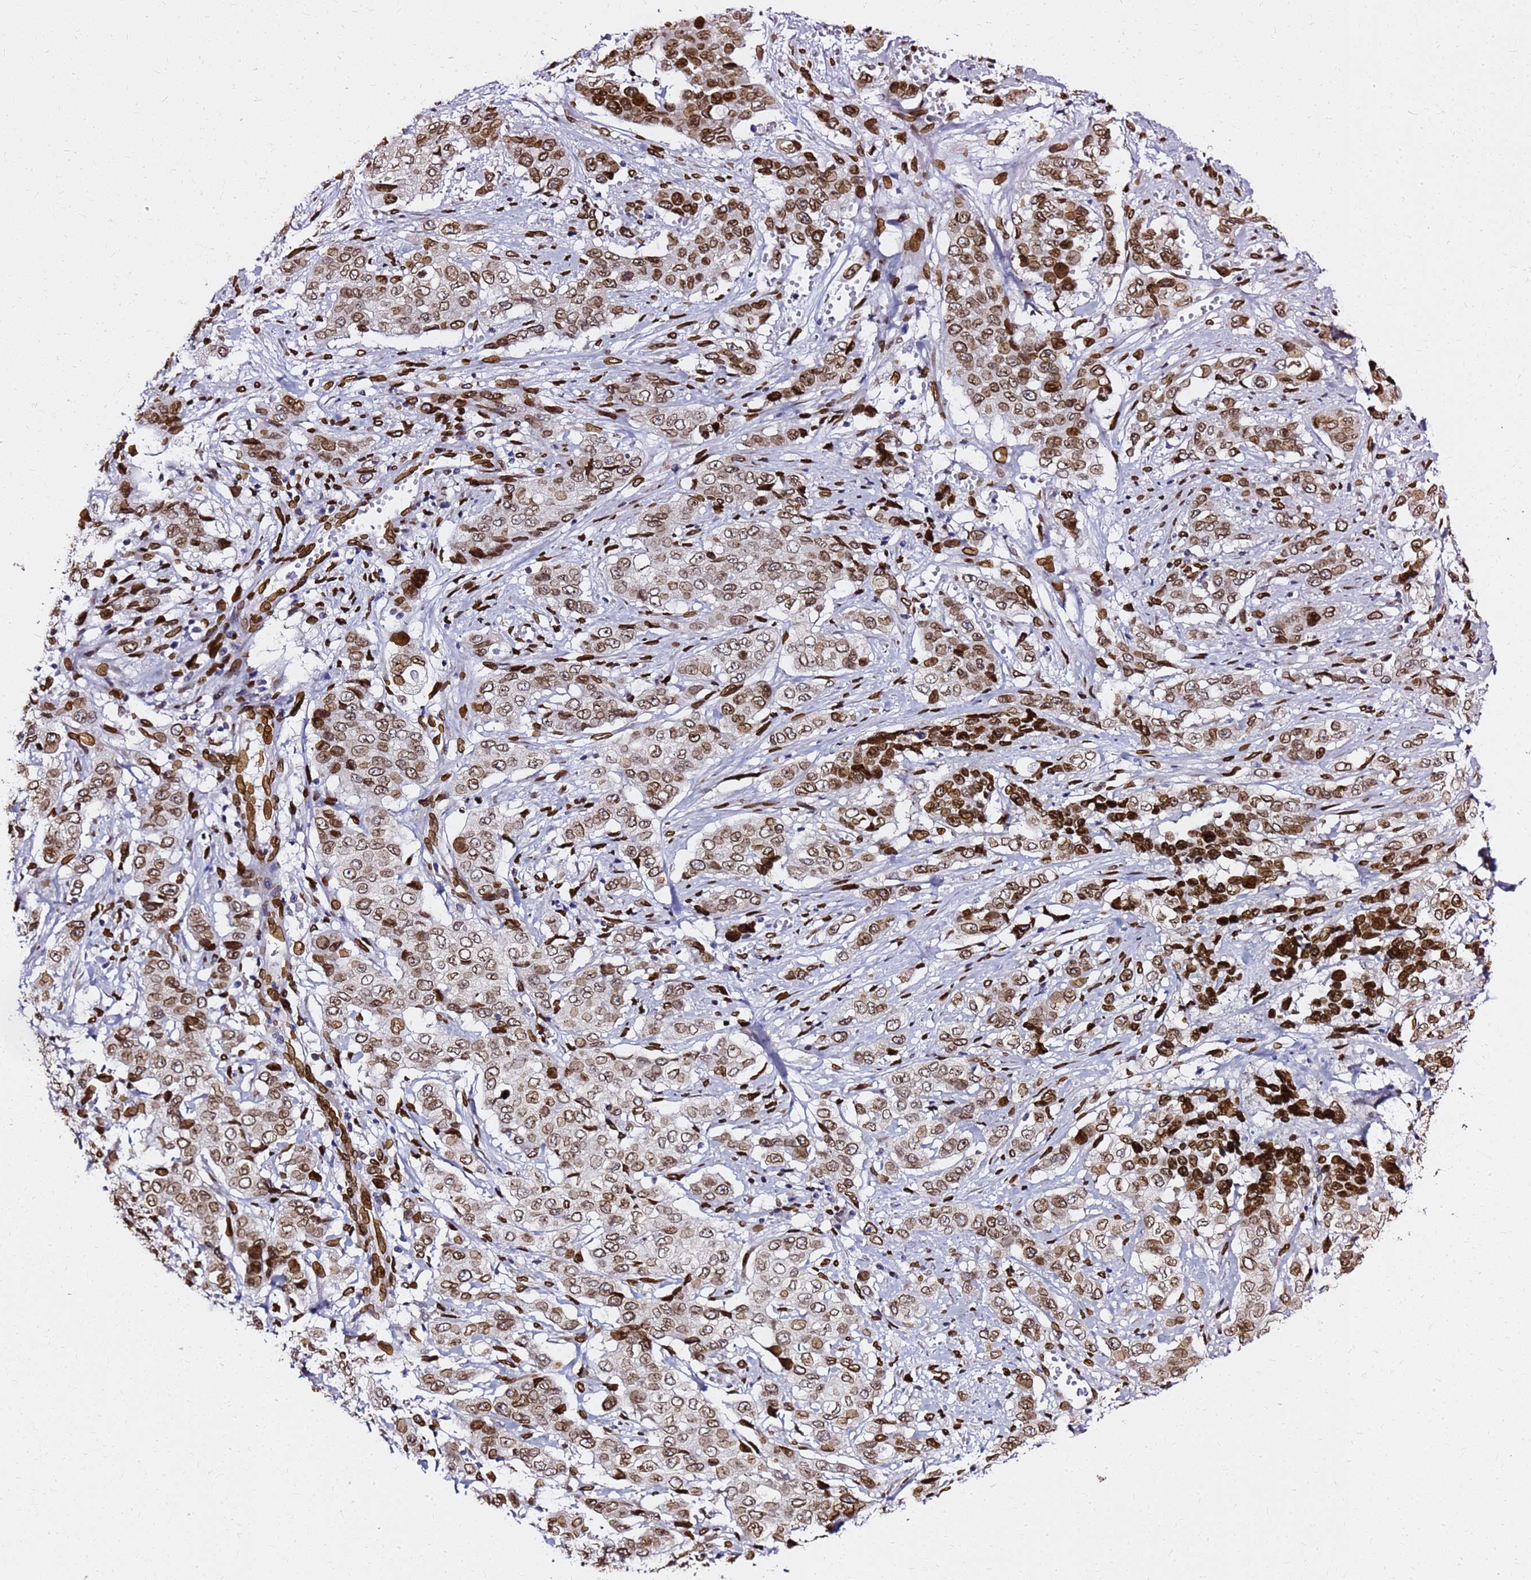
{"staining": {"intensity": "moderate", "quantity": ">75%", "location": "cytoplasmic/membranous,nuclear"}, "tissue": "stomach cancer", "cell_type": "Tumor cells", "image_type": "cancer", "snomed": [{"axis": "morphology", "description": "Adenocarcinoma, NOS"}, {"axis": "topography", "description": "Stomach, upper"}], "caption": "Immunohistochemical staining of human stomach cancer (adenocarcinoma) reveals moderate cytoplasmic/membranous and nuclear protein staining in approximately >75% of tumor cells.", "gene": "C6orf141", "patient": {"sex": "male", "age": 62}}